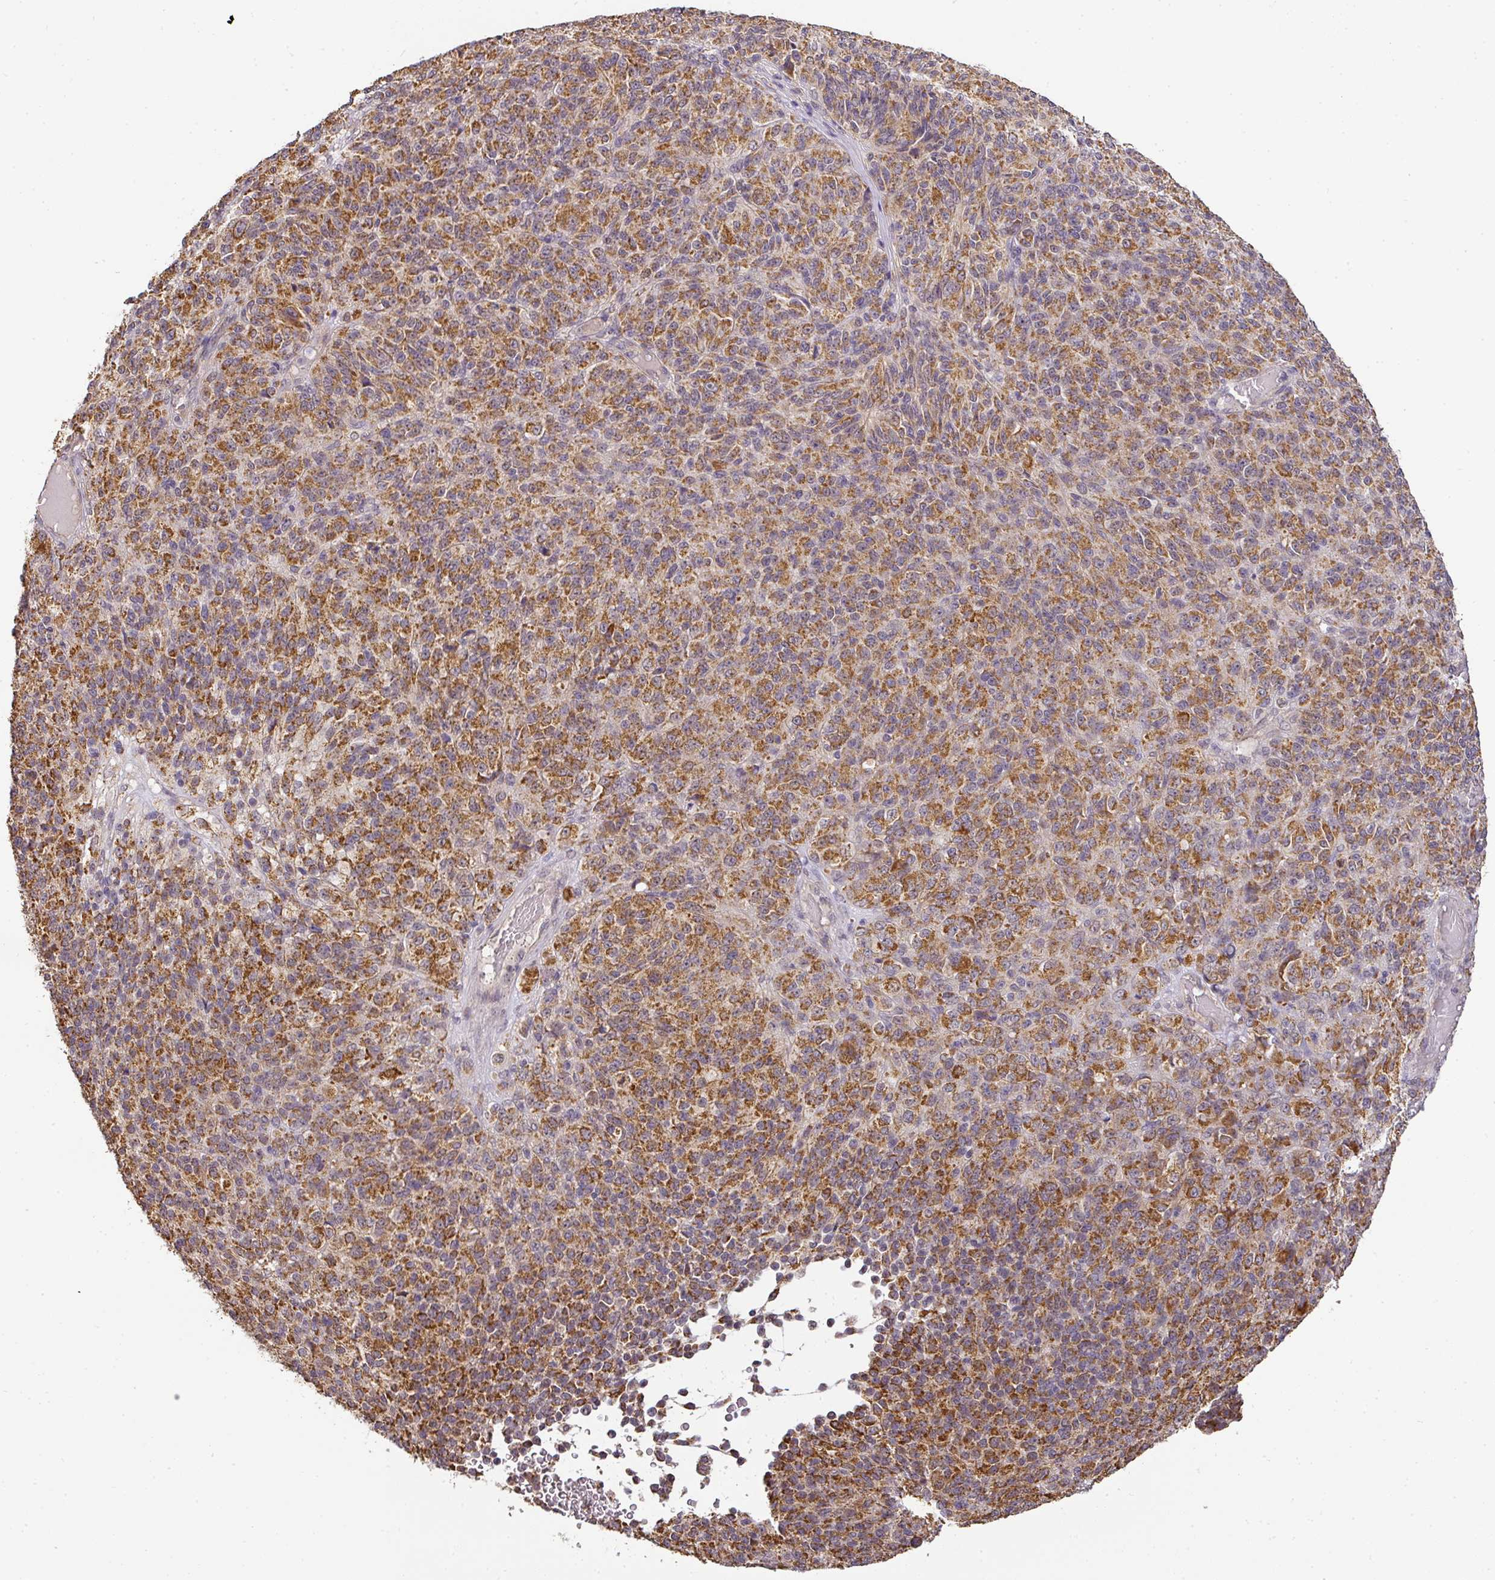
{"staining": {"intensity": "strong", "quantity": ">75%", "location": "cytoplasmic/membranous"}, "tissue": "melanoma", "cell_type": "Tumor cells", "image_type": "cancer", "snomed": [{"axis": "morphology", "description": "Malignant melanoma, Metastatic site"}, {"axis": "topography", "description": "Brain"}], "caption": "Approximately >75% of tumor cells in malignant melanoma (metastatic site) reveal strong cytoplasmic/membranous protein positivity as visualized by brown immunohistochemical staining.", "gene": "MYOM2", "patient": {"sex": "female", "age": 56}}